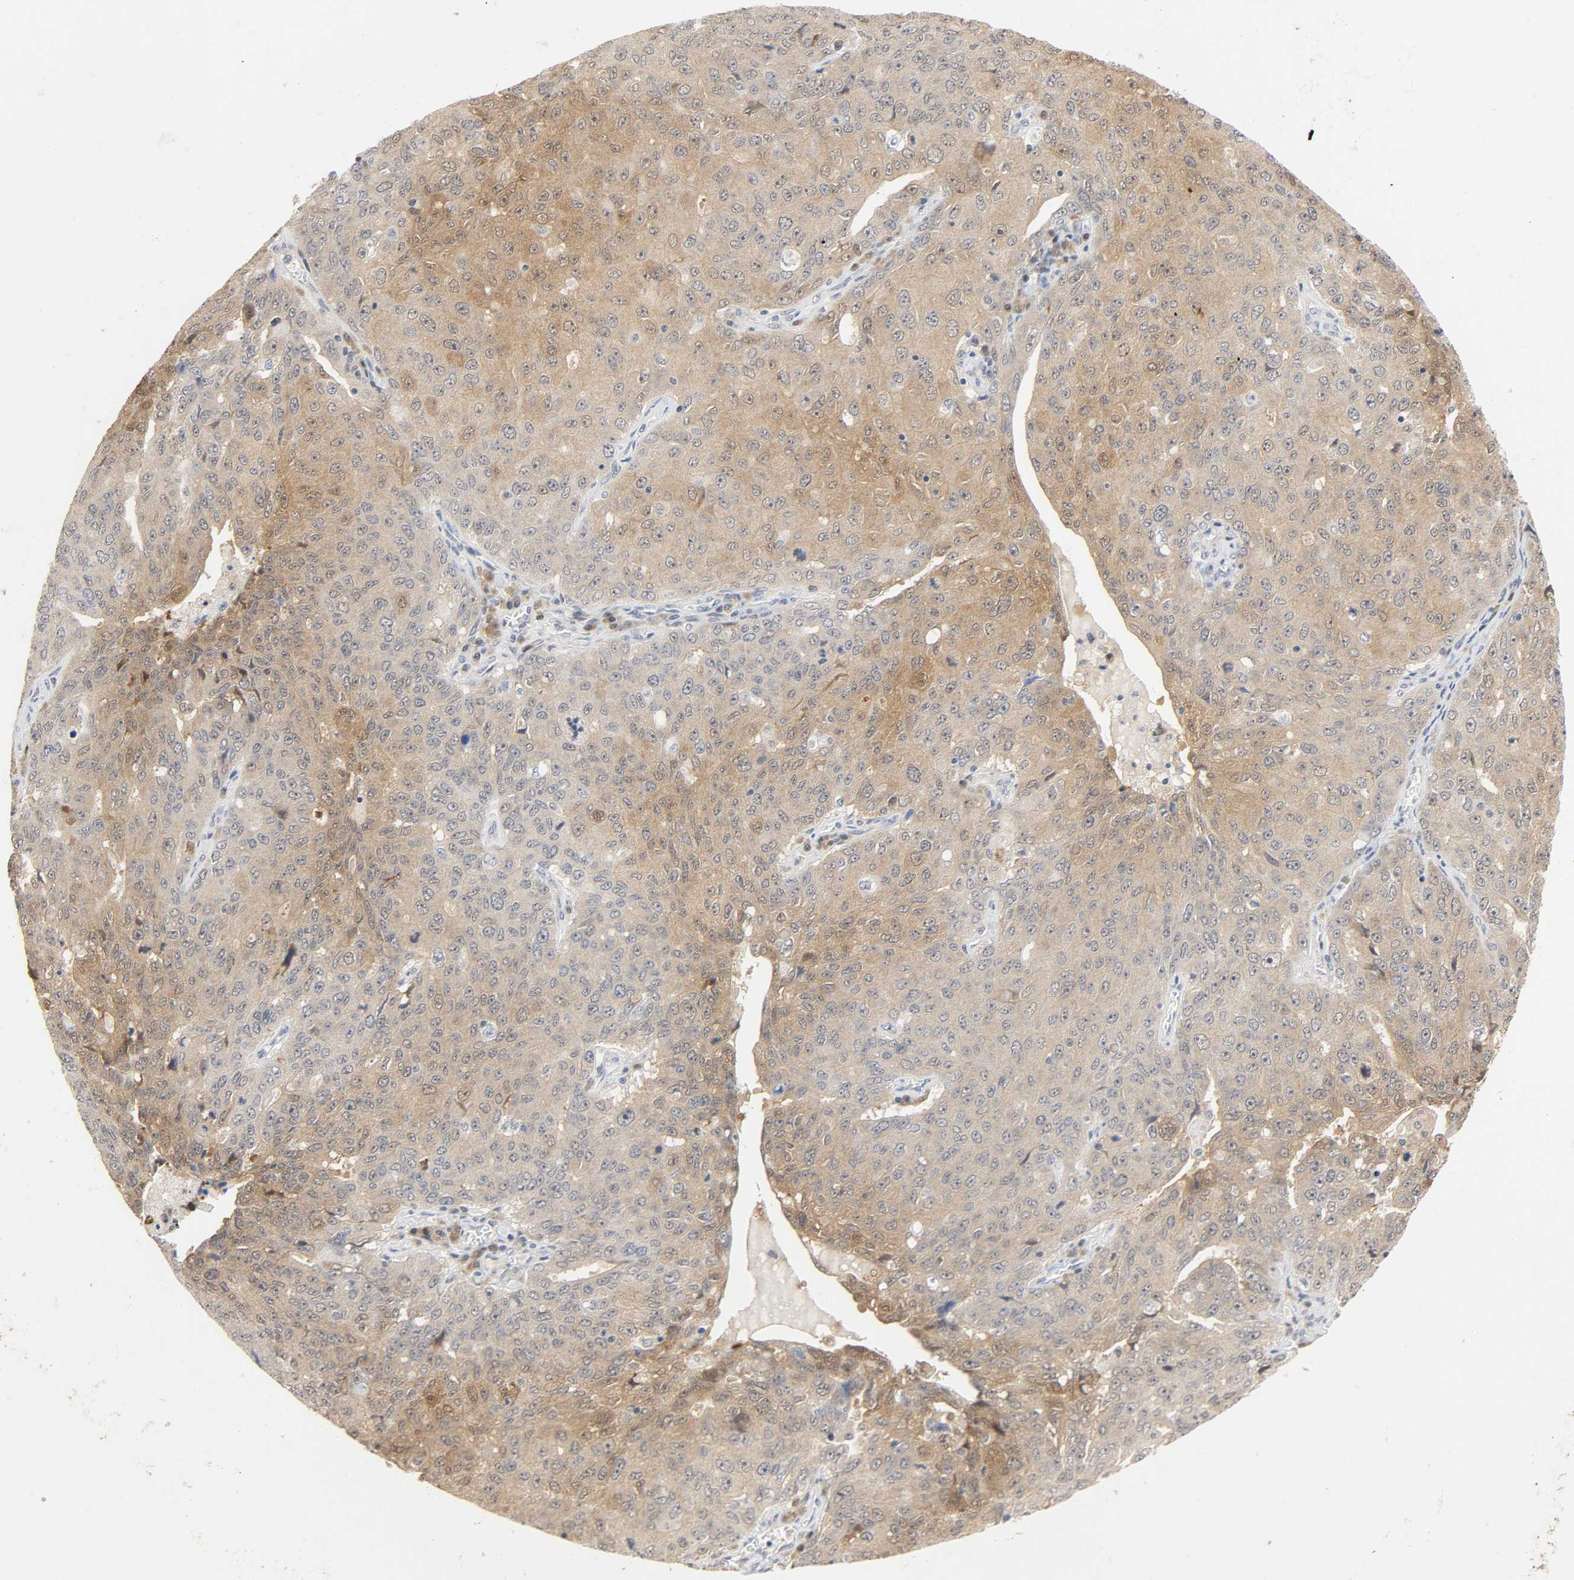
{"staining": {"intensity": "weak", "quantity": ">75%", "location": "cytoplasmic/membranous"}, "tissue": "ovarian cancer", "cell_type": "Tumor cells", "image_type": "cancer", "snomed": [{"axis": "morphology", "description": "Carcinoma, endometroid"}, {"axis": "topography", "description": "Ovary"}], "caption": "Protein analysis of ovarian cancer (endometroid carcinoma) tissue exhibits weak cytoplasmic/membranous staining in approximately >75% of tumor cells.", "gene": "MIF", "patient": {"sex": "female", "age": 62}}